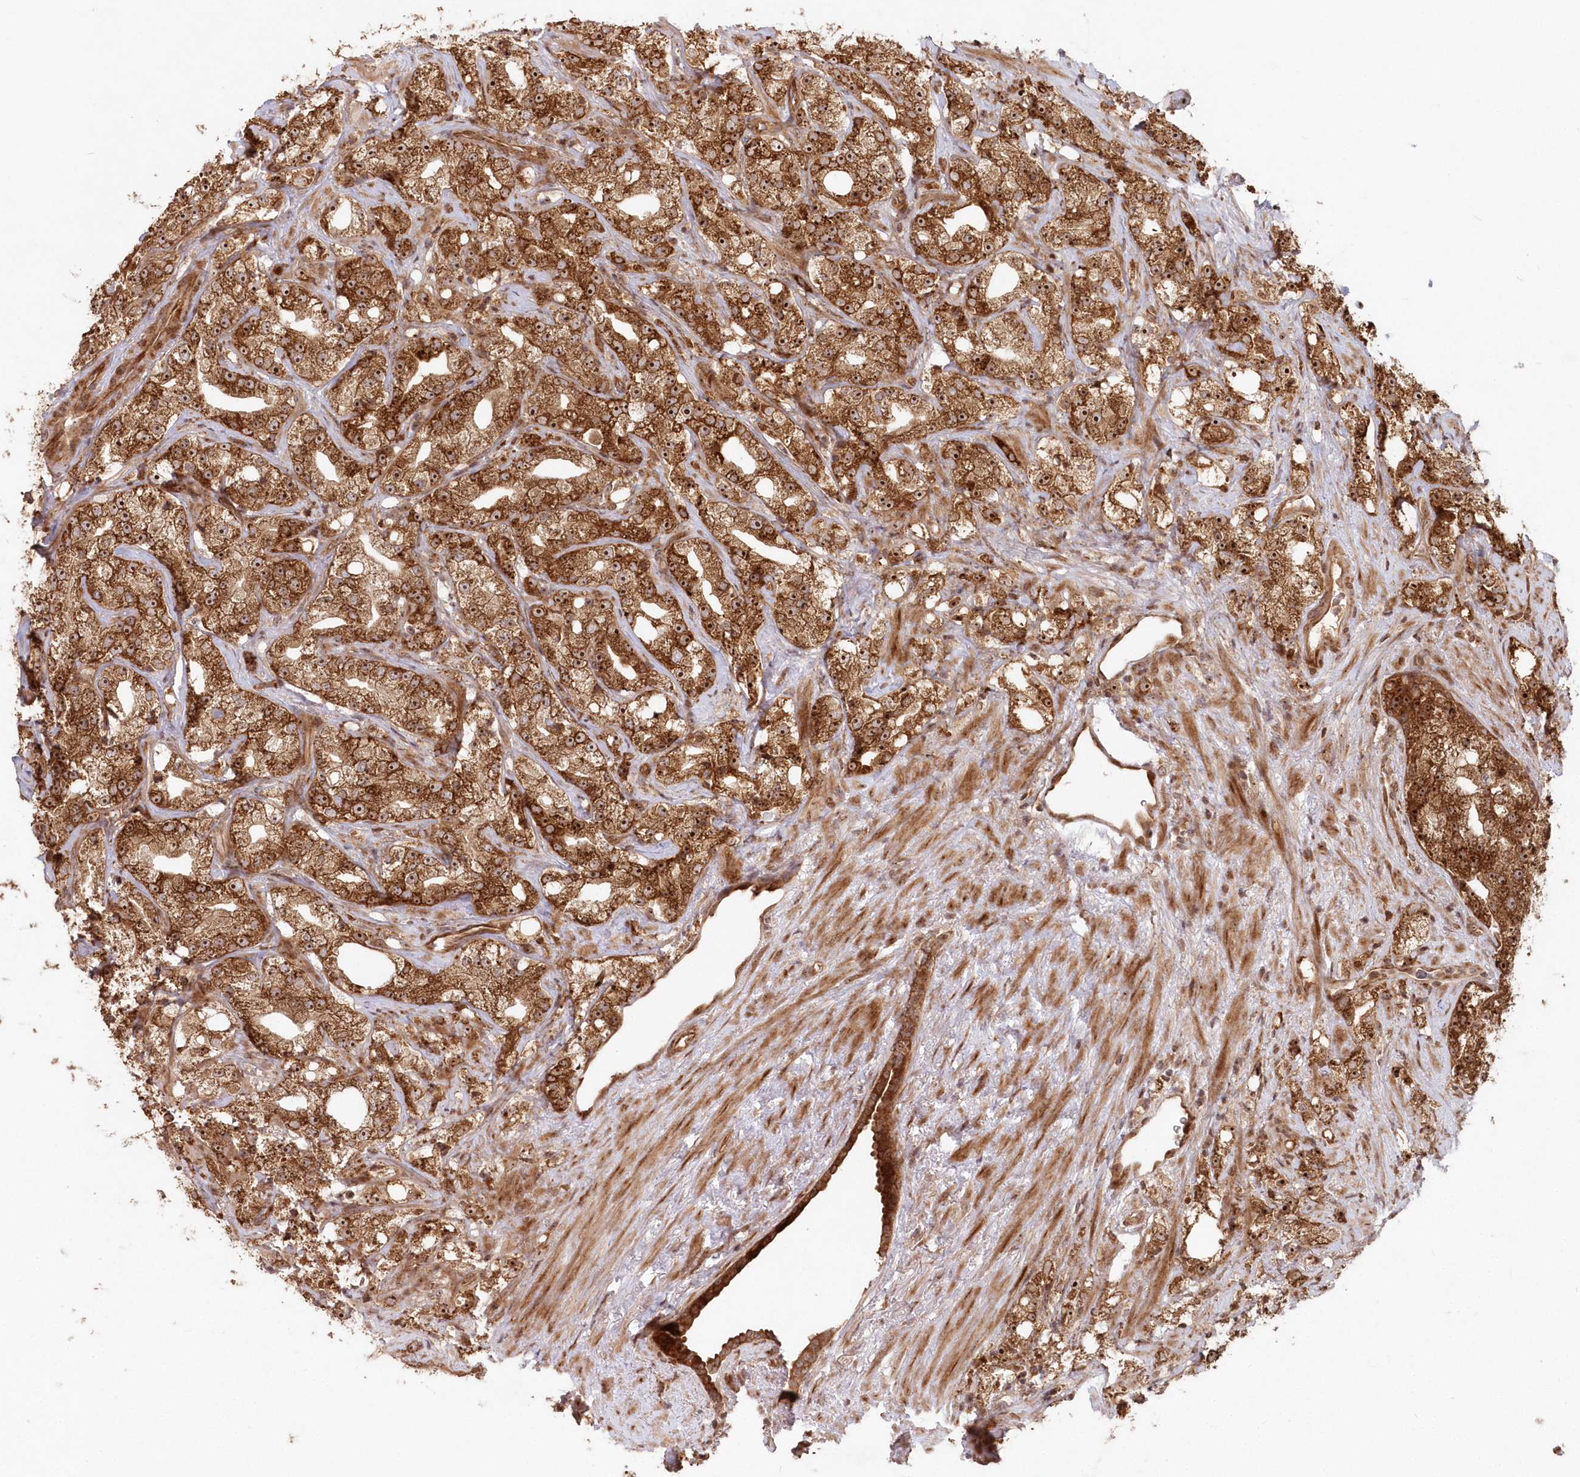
{"staining": {"intensity": "strong", "quantity": ">75%", "location": "cytoplasmic/membranous,nuclear"}, "tissue": "prostate cancer", "cell_type": "Tumor cells", "image_type": "cancer", "snomed": [{"axis": "morphology", "description": "Adenocarcinoma, High grade"}, {"axis": "topography", "description": "Prostate"}], "caption": "A histopathology image showing strong cytoplasmic/membranous and nuclear positivity in approximately >75% of tumor cells in prostate adenocarcinoma (high-grade), as visualized by brown immunohistochemical staining.", "gene": "SERINC1", "patient": {"sex": "male", "age": 64}}